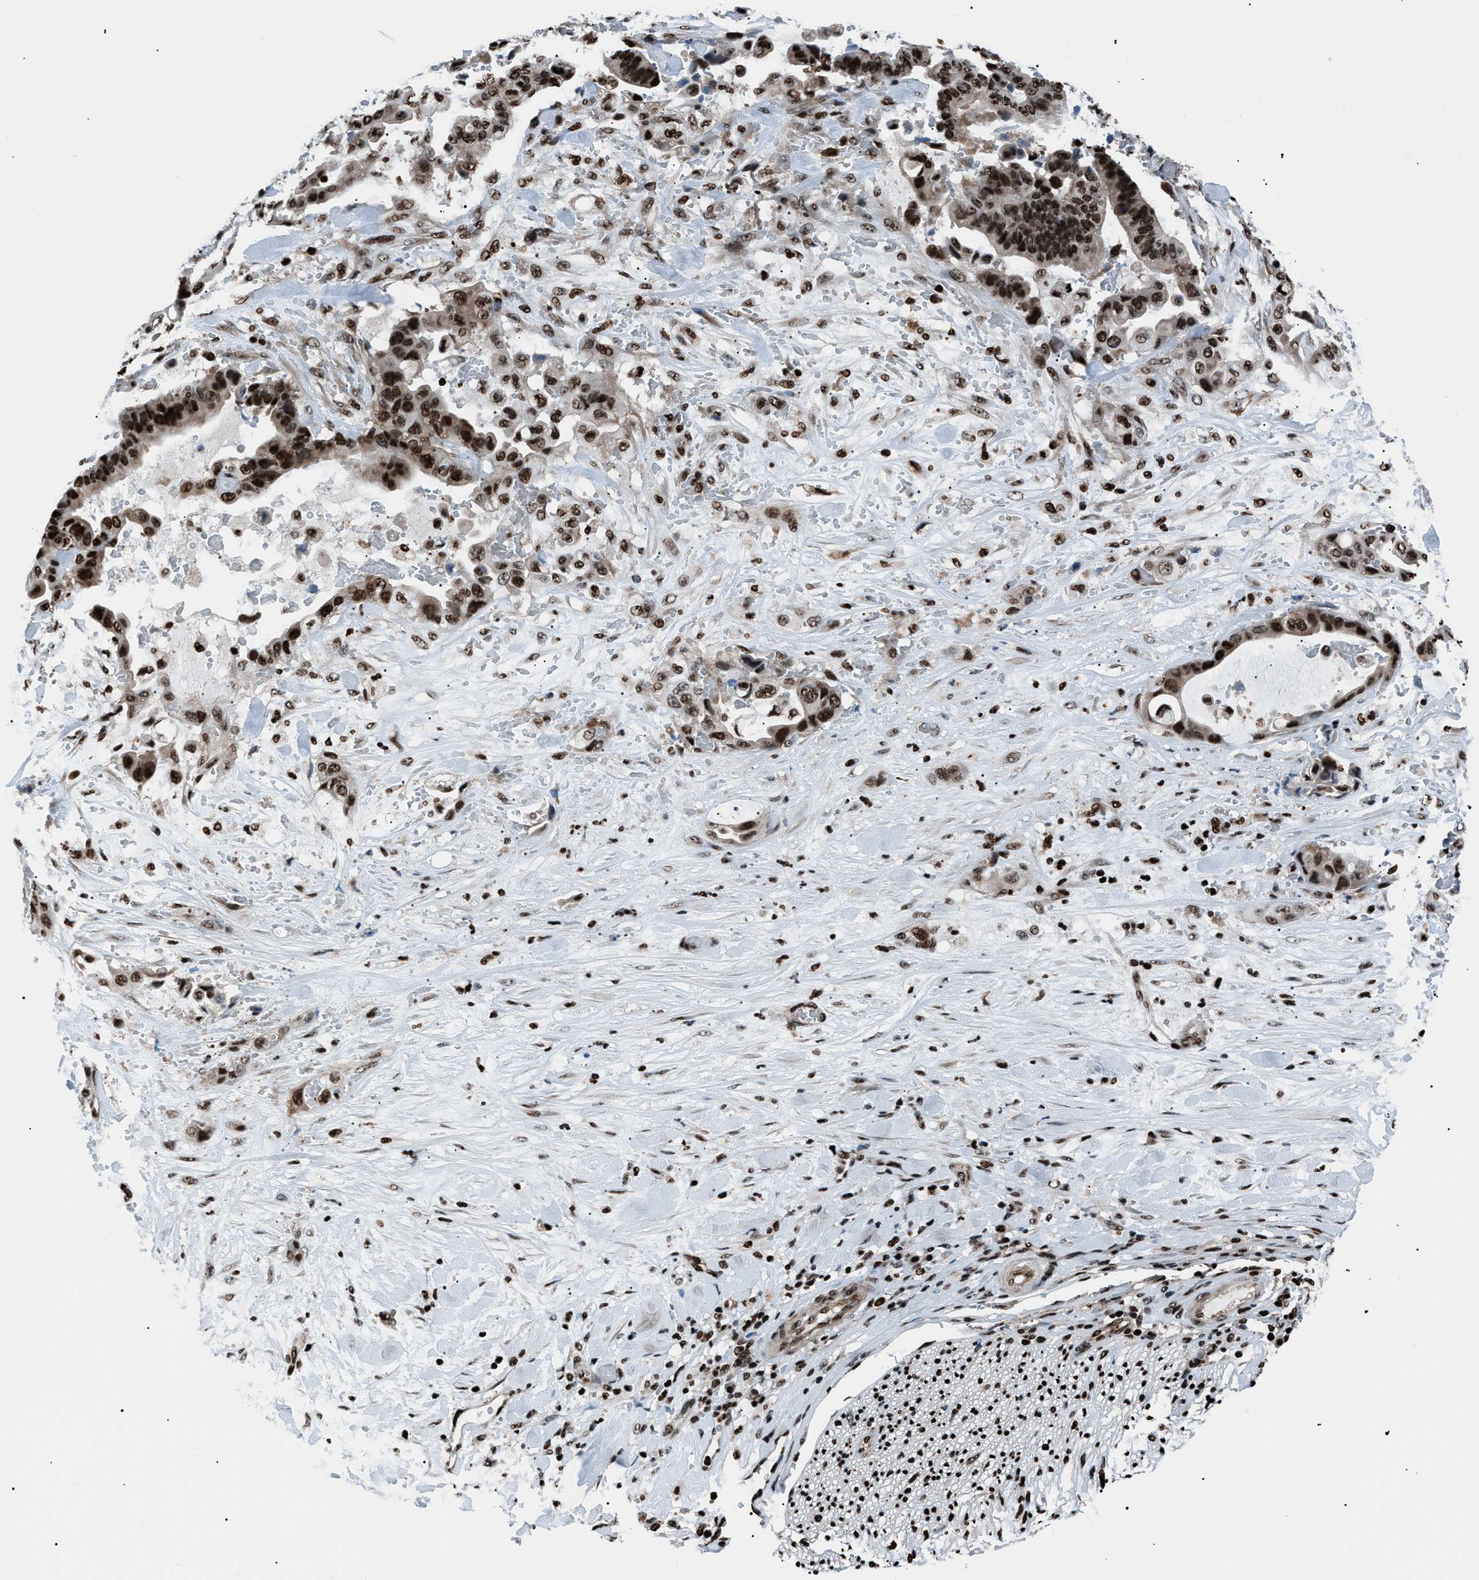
{"staining": {"intensity": "strong", "quantity": ">75%", "location": "nuclear"}, "tissue": "liver cancer", "cell_type": "Tumor cells", "image_type": "cancer", "snomed": [{"axis": "morphology", "description": "Cholangiocarcinoma"}, {"axis": "topography", "description": "Liver"}], "caption": "Immunohistochemistry of liver cancer (cholangiocarcinoma) exhibits high levels of strong nuclear expression in about >75% of tumor cells. (DAB IHC with brightfield microscopy, high magnification).", "gene": "PRKX", "patient": {"sex": "female", "age": 61}}